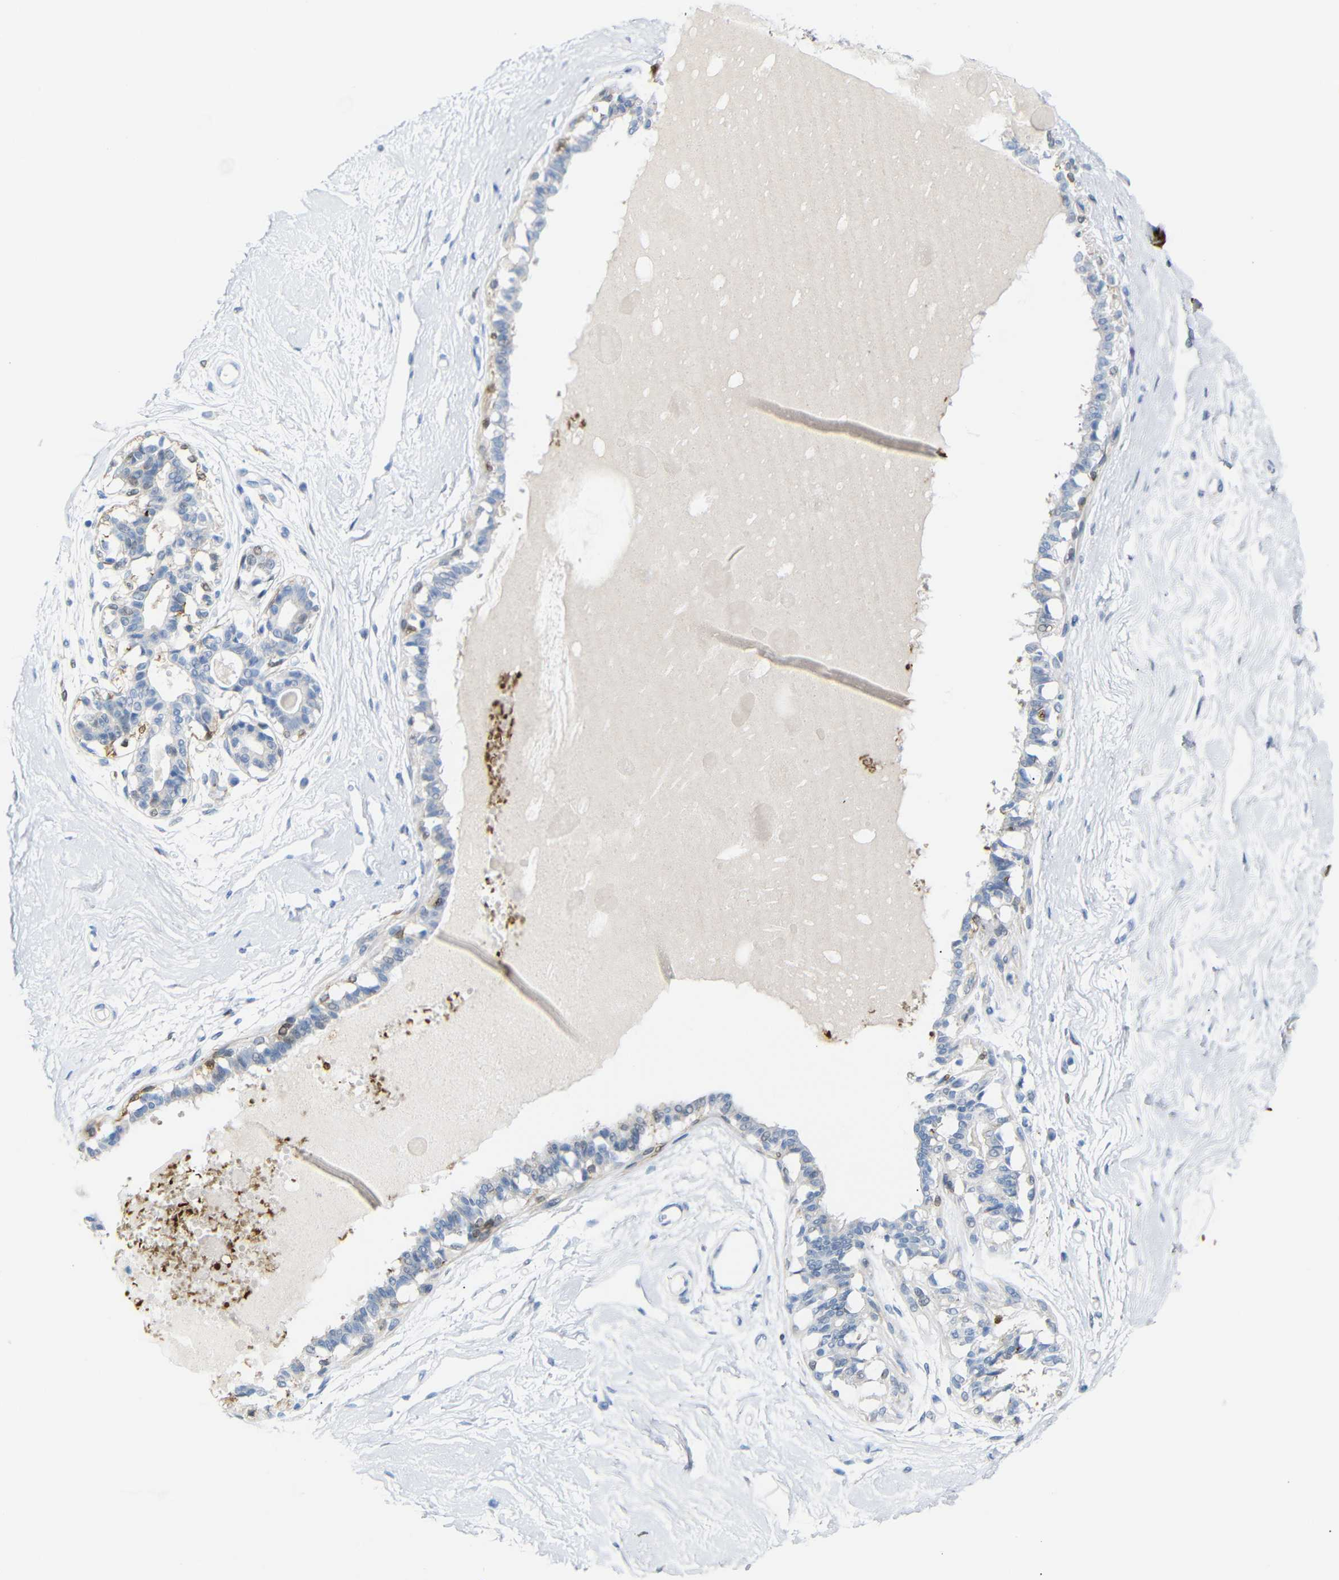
{"staining": {"intensity": "negative", "quantity": "none", "location": "none"}, "tissue": "breast", "cell_type": "Adipocytes", "image_type": "normal", "snomed": [{"axis": "morphology", "description": "Normal tissue, NOS"}, {"axis": "topography", "description": "Breast"}], "caption": "This is an immunohistochemistry (IHC) image of normal breast. There is no positivity in adipocytes.", "gene": "MT1A", "patient": {"sex": "female", "age": 45}}